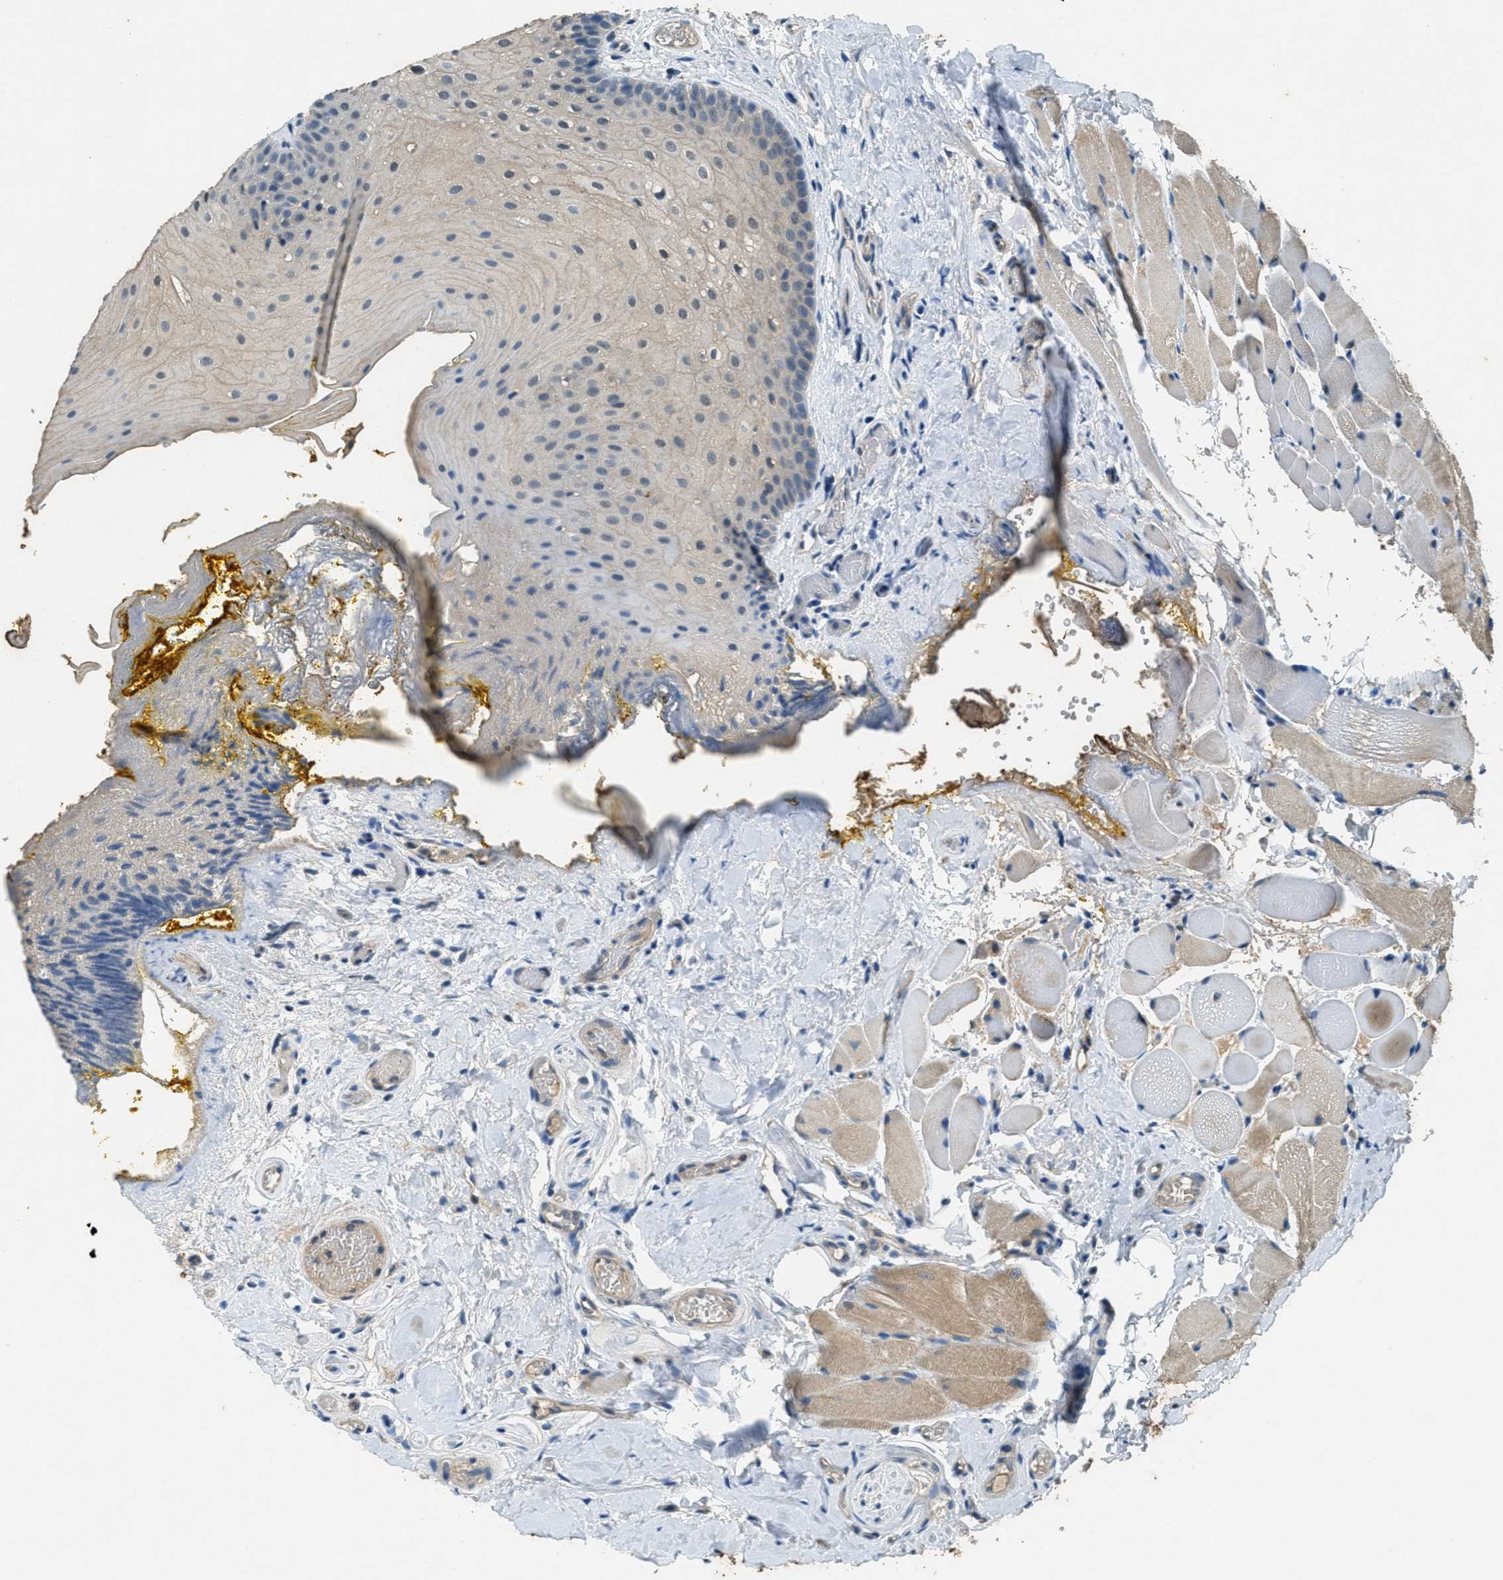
{"staining": {"intensity": "weak", "quantity": "25%-75%", "location": "cytoplasmic/membranous"}, "tissue": "oral mucosa", "cell_type": "Squamous epithelial cells", "image_type": "normal", "snomed": [{"axis": "morphology", "description": "Normal tissue, NOS"}, {"axis": "topography", "description": "Oral tissue"}], "caption": "Squamous epithelial cells exhibit low levels of weak cytoplasmic/membranous staining in about 25%-75% of cells in normal human oral mucosa.", "gene": "DUSP6", "patient": {"sex": "male", "age": 54}}